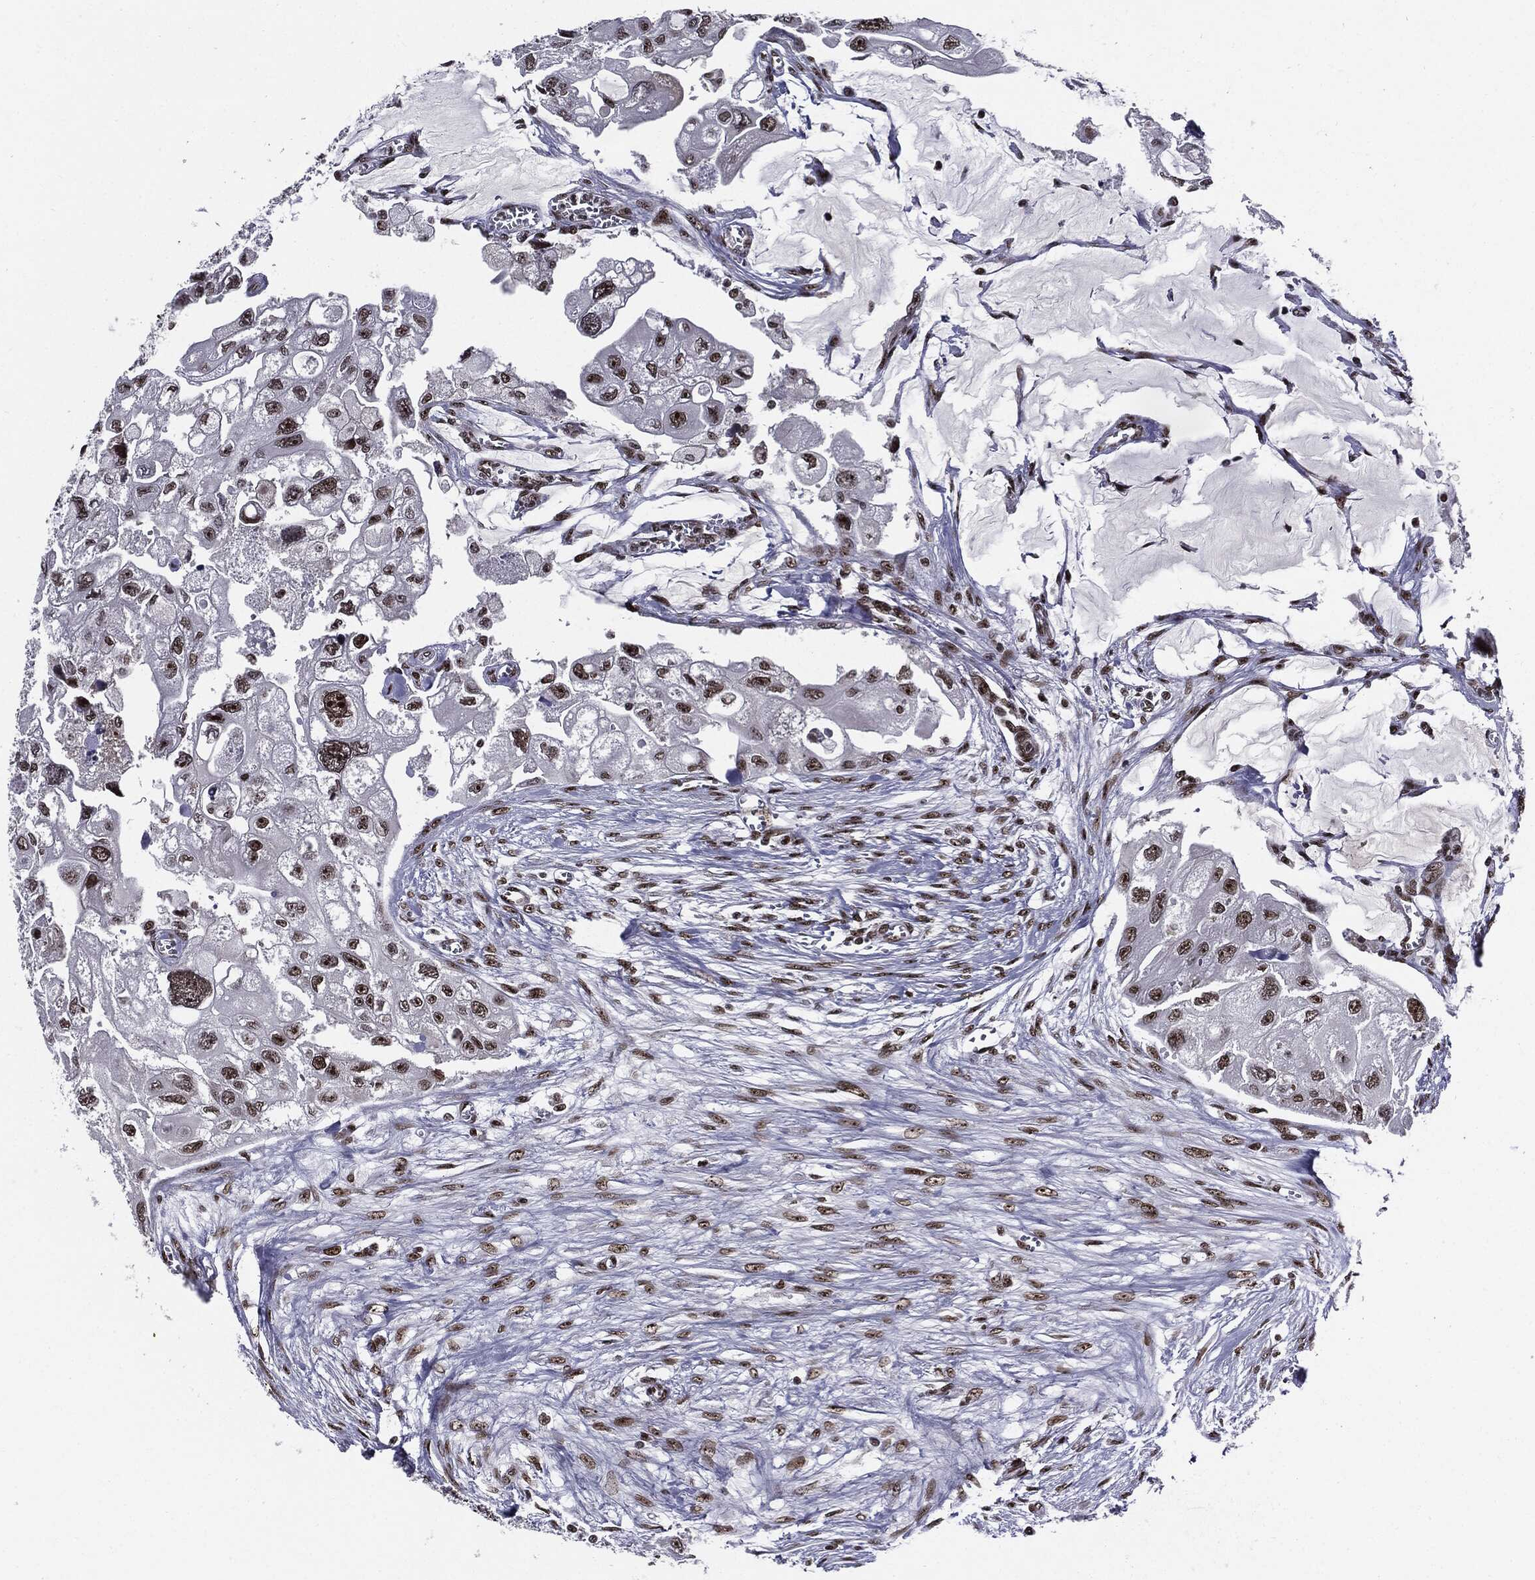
{"staining": {"intensity": "moderate", "quantity": ">75%", "location": "nuclear"}, "tissue": "urothelial cancer", "cell_type": "Tumor cells", "image_type": "cancer", "snomed": [{"axis": "morphology", "description": "Urothelial carcinoma, High grade"}, {"axis": "topography", "description": "Urinary bladder"}], "caption": "IHC photomicrograph of human urothelial cancer stained for a protein (brown), which exhibits medium levels of moderate nuclear staining in approximately >75% of tumor cells.", "gene": "ZFP91", "patient": {"sex": "male", "age": 59}}